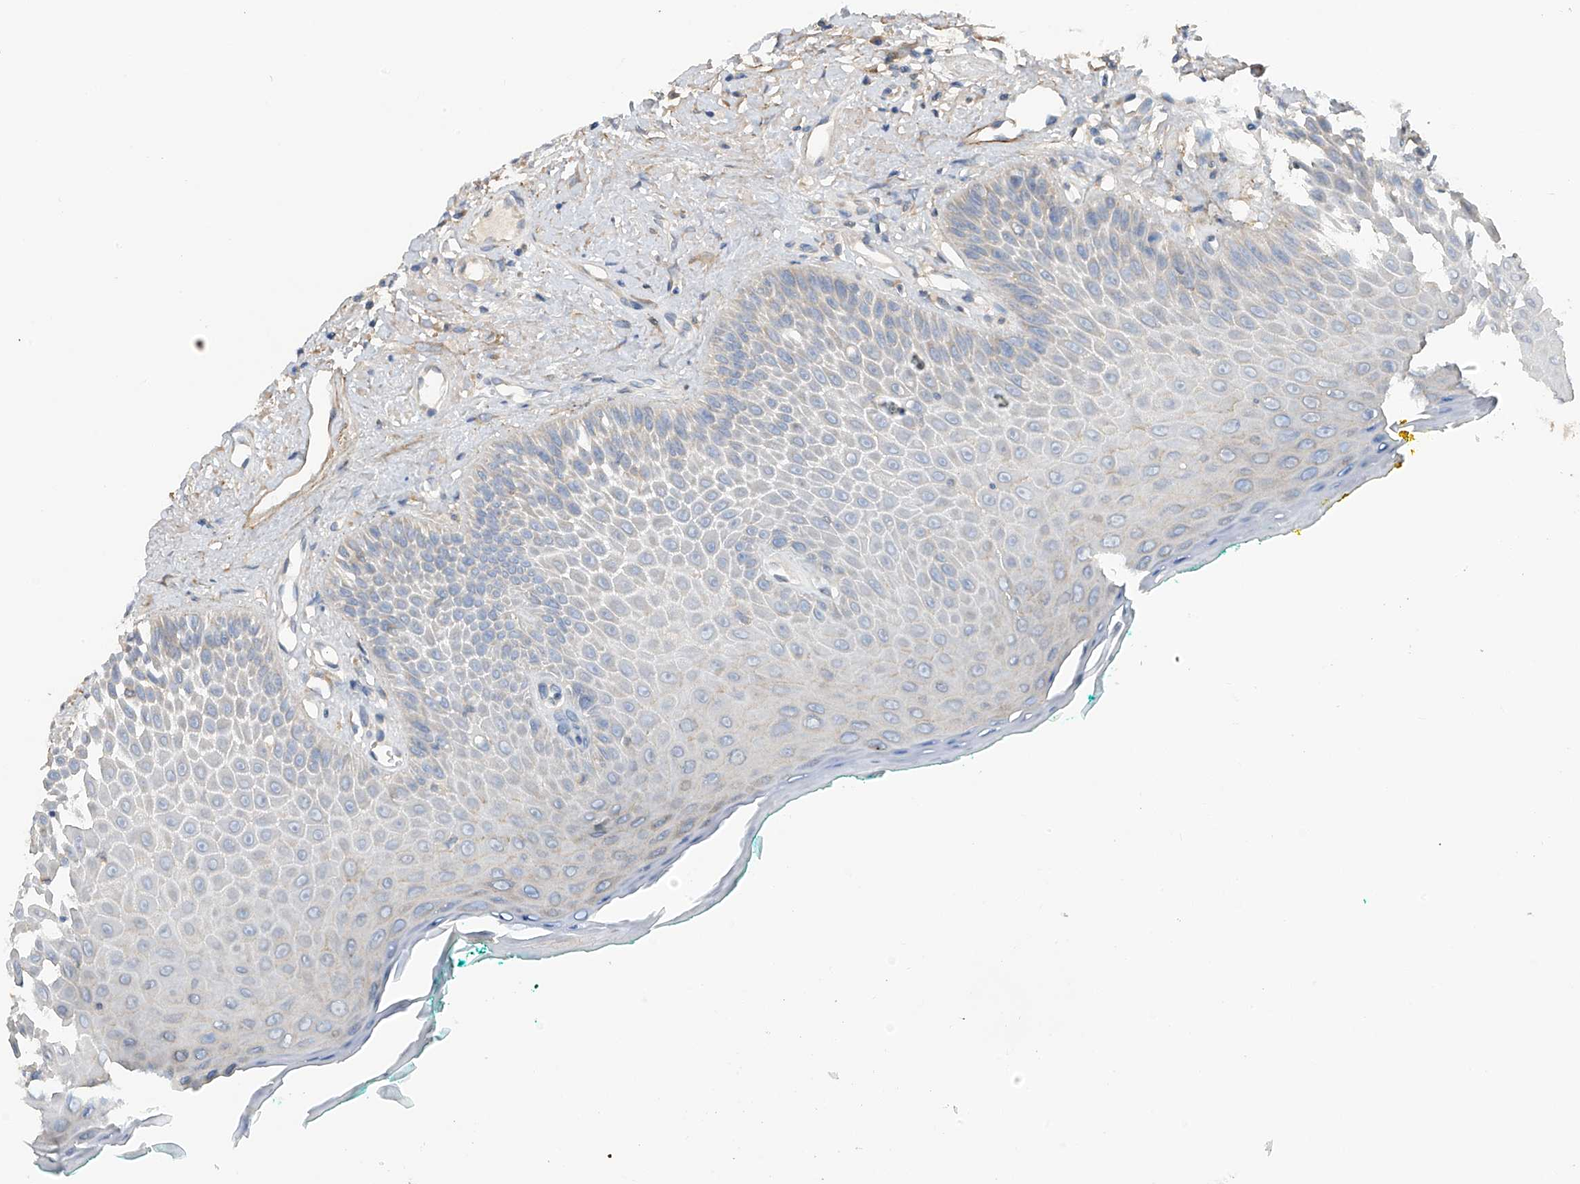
{"staining": {"intensity": "weak", "quantity": "<25%", "location": "cytoplasmic/membranous"}, "tissue": "oral mucosa", "cell_type": "Squamous epithelial cells", "image_type": "normal", "snomed": [{"axis": "morphology", "description": "Normal tissue, NOS"}, {"axis": "topography", "description": "Oral tissue"}], "caption": "This is an IHC micrograph of benign human oral mucosa. There is no staining in squamous epithelial cells.", "gene": "GALNTL6", "patient": {"sex": "female", "age": 70}}